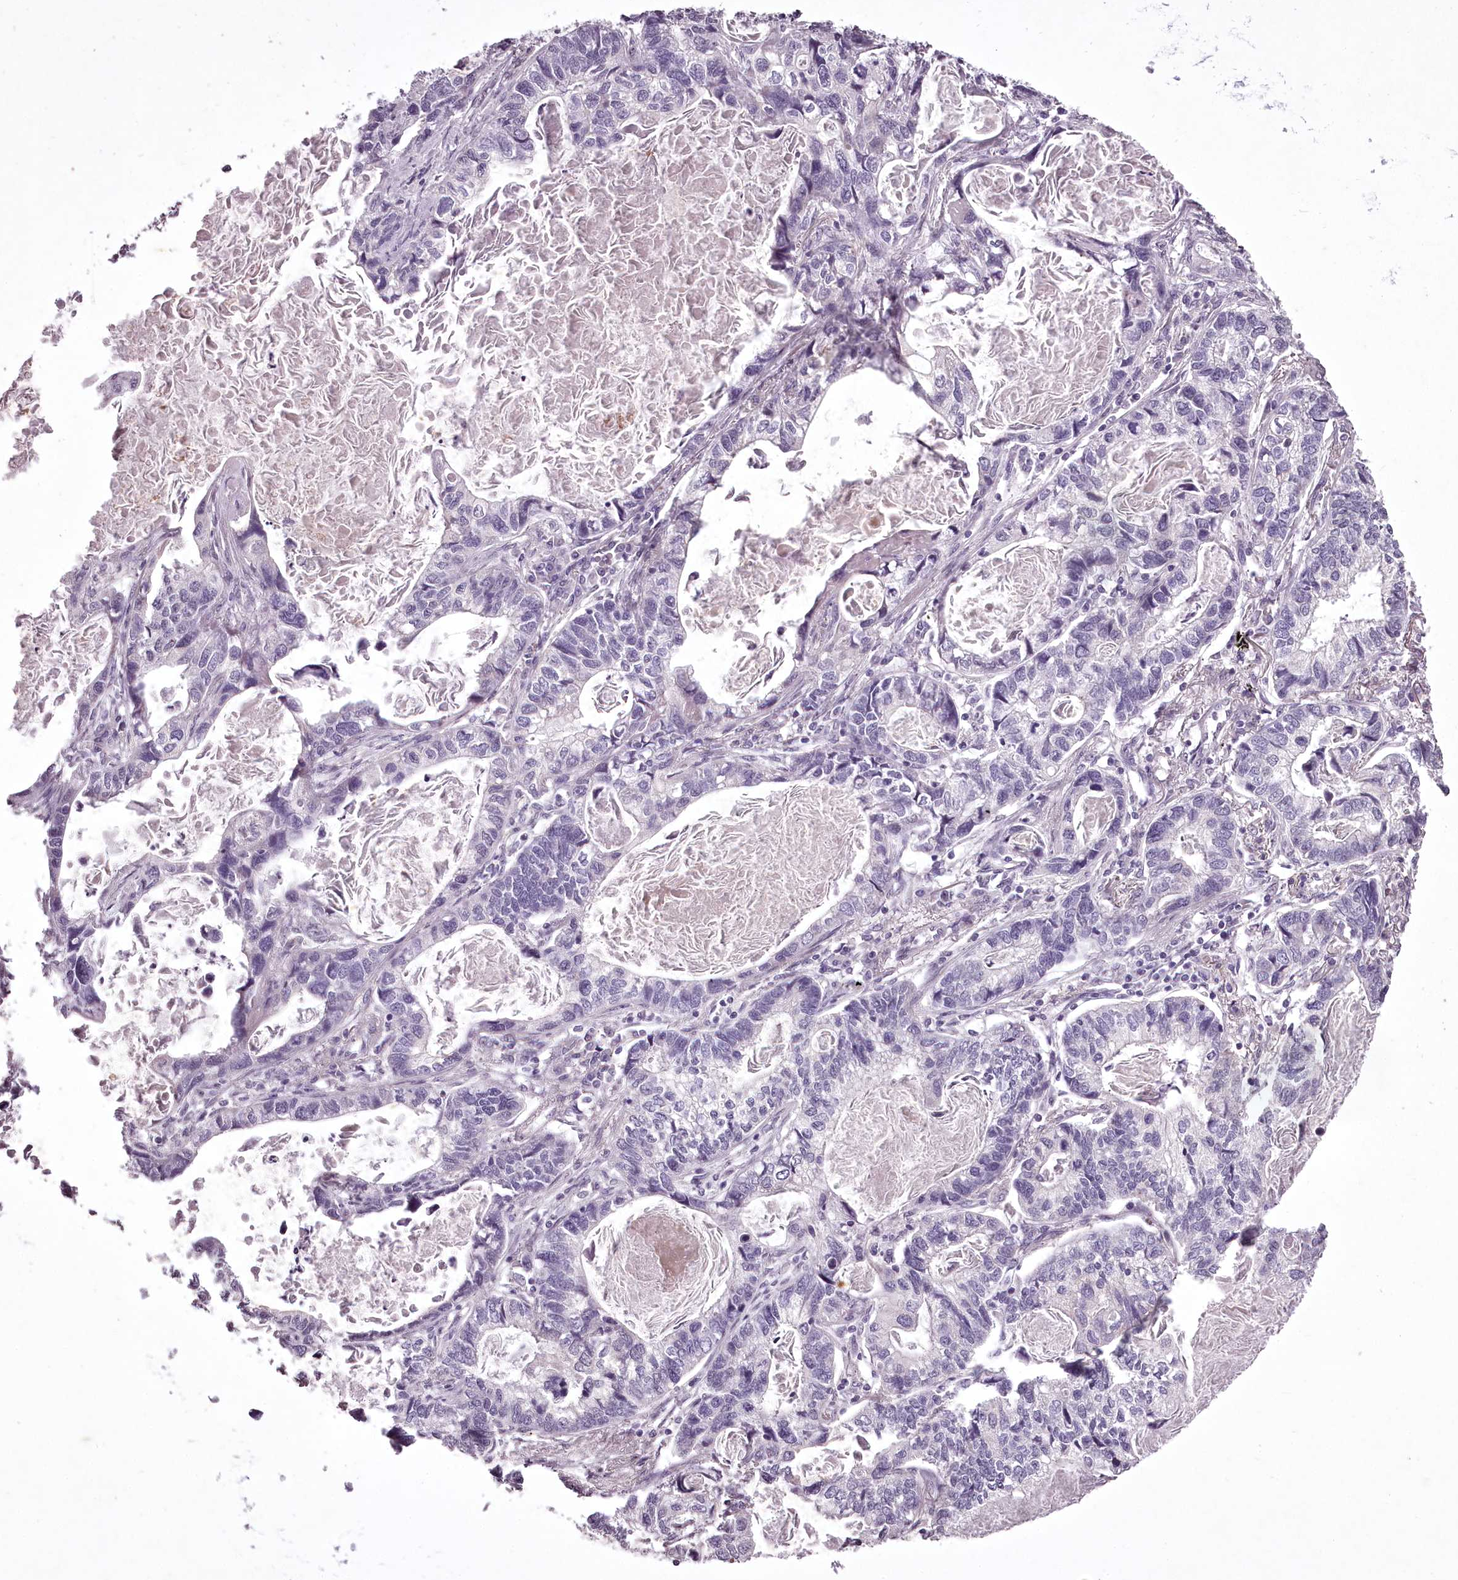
{"staining": {"intensity": "negative", "quantity": "none", "location": "none"}, "tissue": "lung cancer", "cell_type": "Tumor cells", "image_type": "cancer", "snomed": [{"axis": "morphology", "description": "Adenocarcinoma, NOS"}, {"axis": "topography", "description": "Lung"}], "caption": "Immunohistochemical staining of human lung cancer (adenocarcinoma) displays no significant expression in tumor cells.", "gene": "C1orf56", "patient": {"sex": "male", "age": 67}}